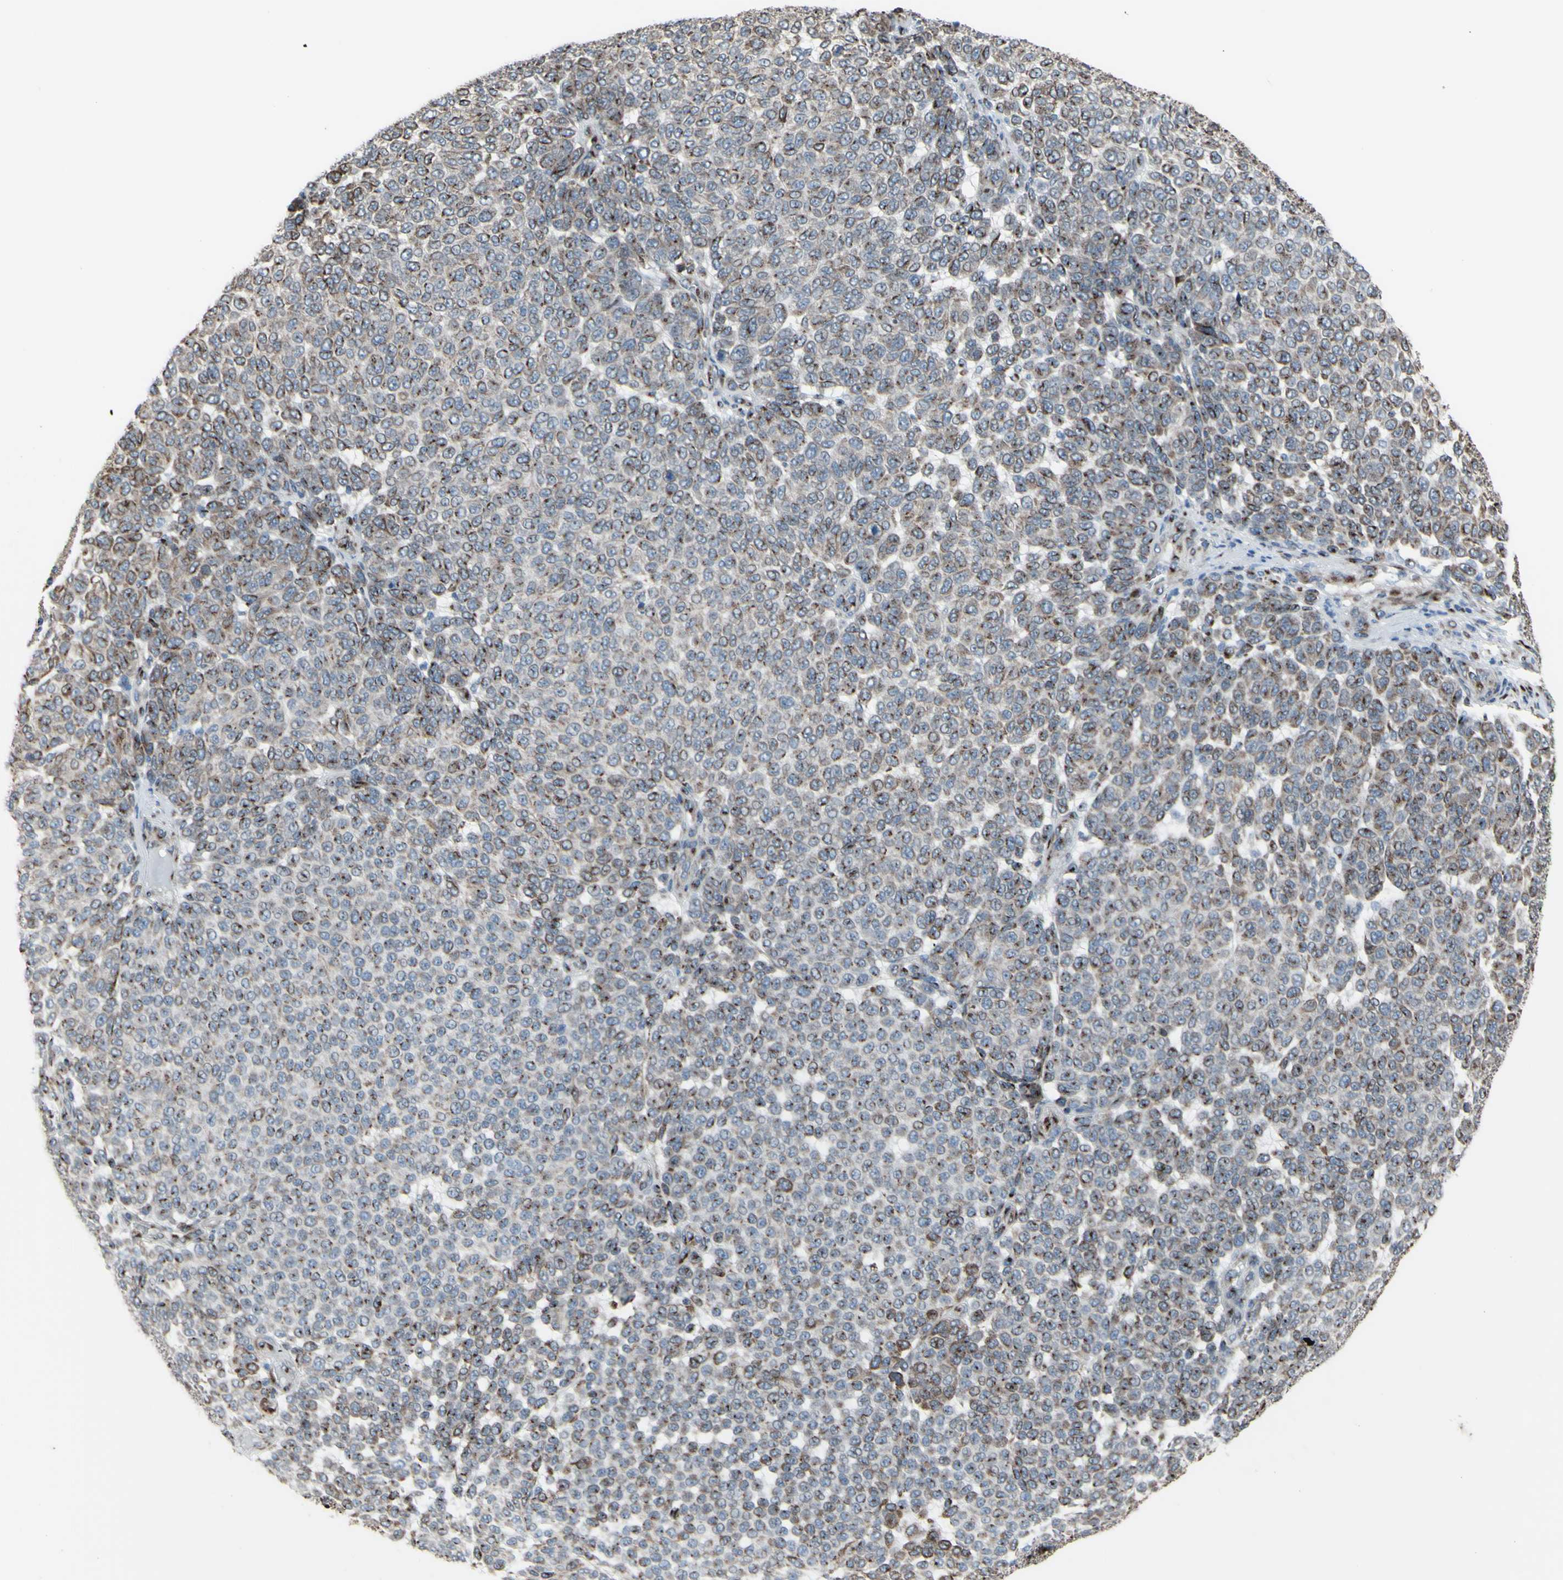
{"staining": {"intensity": "strong", "quantity": "25%-75%", "location": "cytoplasmic/membranous"}, "tissue": "melanoma", "cell_type": "Tumor cells", "image_type": "cancer", "snomed": [{"axis": "morphology", "description": "Malignant melanoma, NOS"}, {"axis": "topography", "description": "Skin"}], "caption": "Strong cytoplasmic/membranous staining is identified in approximately 25%-75% of tumor cells in malignant melanoma.", "gene": "GLG1", "patient": {"sex": "male", "age": 59}}